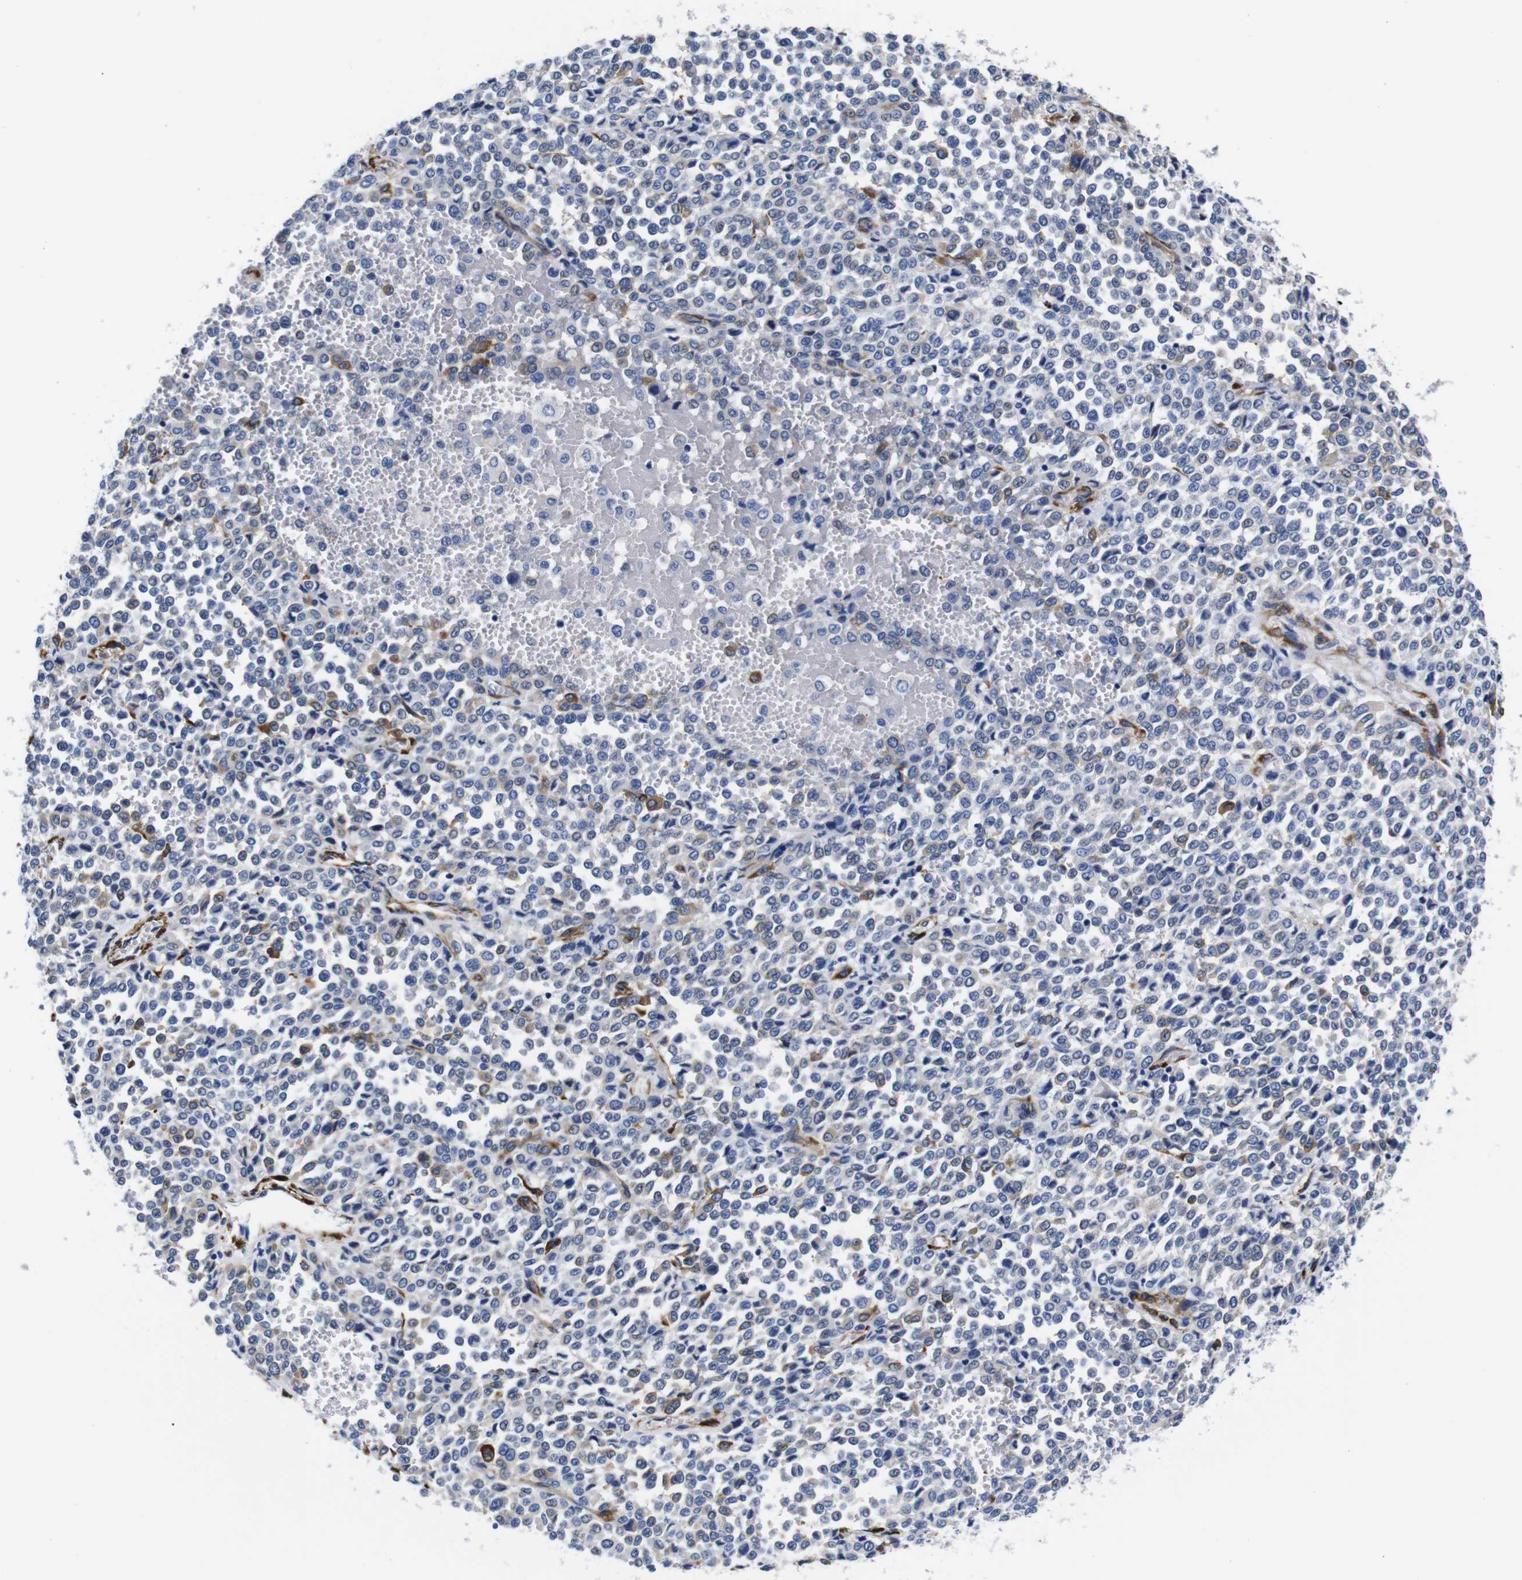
{"staining": {"intensity": "negative", "quantity": "none", "location": "none"}, "tissue": "melanoma", "cell_type": "Tumor cells", "image_type": "cancer", "snomed": [{"axis": "morphology", "description": "Malignant melanoma, Metastatic site"}, {"axis": "topography", "description": "Pancreas"}], "caption": "High magnification brightfield microscopy of melanoma stained with DAB (3,3'-diaminobenzidine) (brown) and counterstained with hematoxylin (blue): tumor cells show no significant staining.", "gene": "LRIG1", "patient": {"sex": "female", "age": 30}}